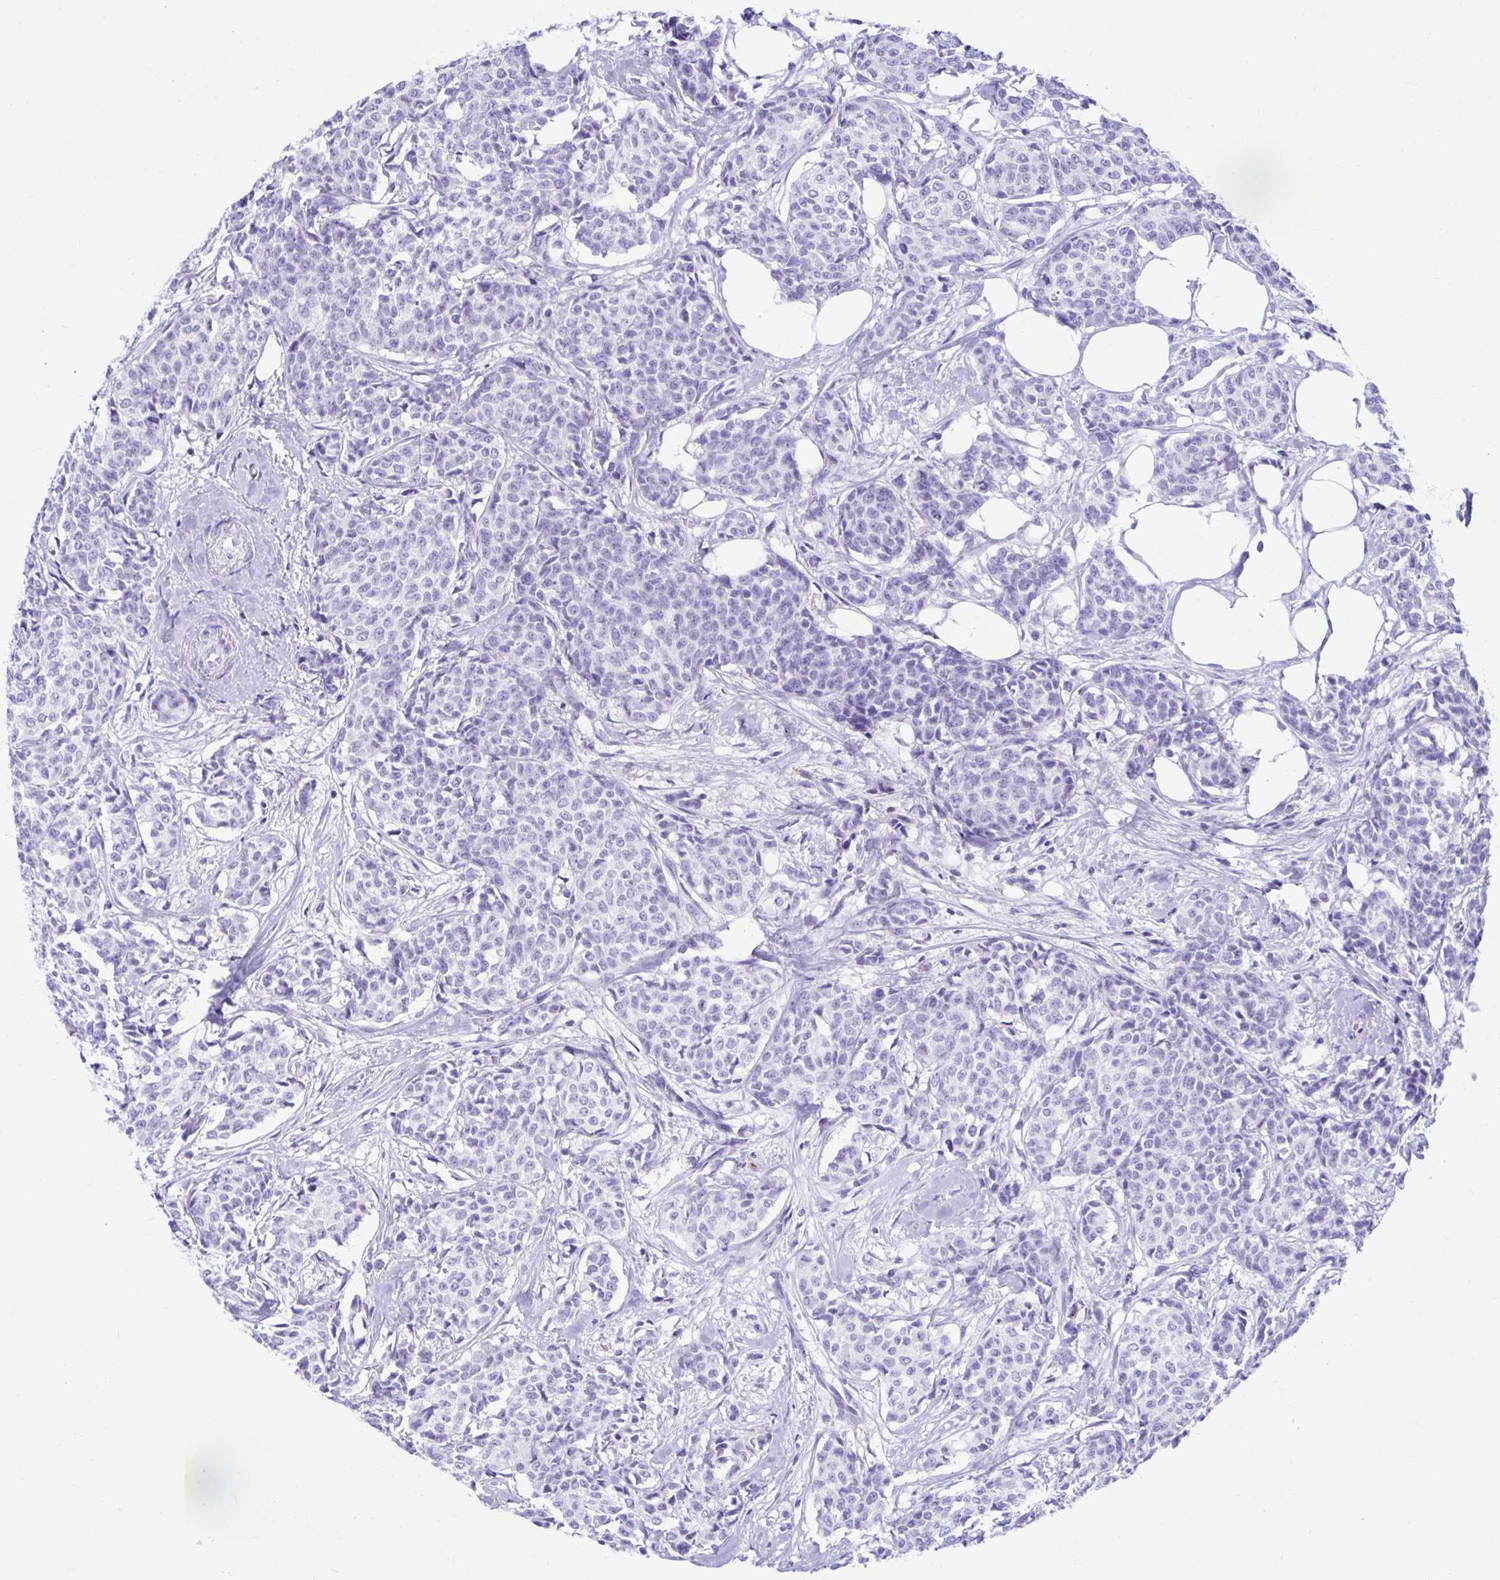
{"staining": {"intensity": "negative", "quantity": "none", "location": "none"}, "tissue": "breast cancer", "cell_type": "Tumor cells", "image_type": "cancer", "snomed": [{"axis": "morphology", "description": "Duct carcinoma"}, {"axis": "topography", "description": "Breast"}], "caption": "Immunohistochemistry (IHC) histopathology image of breast cancer (invasive ductal carcinoma) stained for a protein (brown), which demonstrates no expression in tumor cells.", "gene": "SMIM9", "patient": {"sex": "female", "age": 91}}